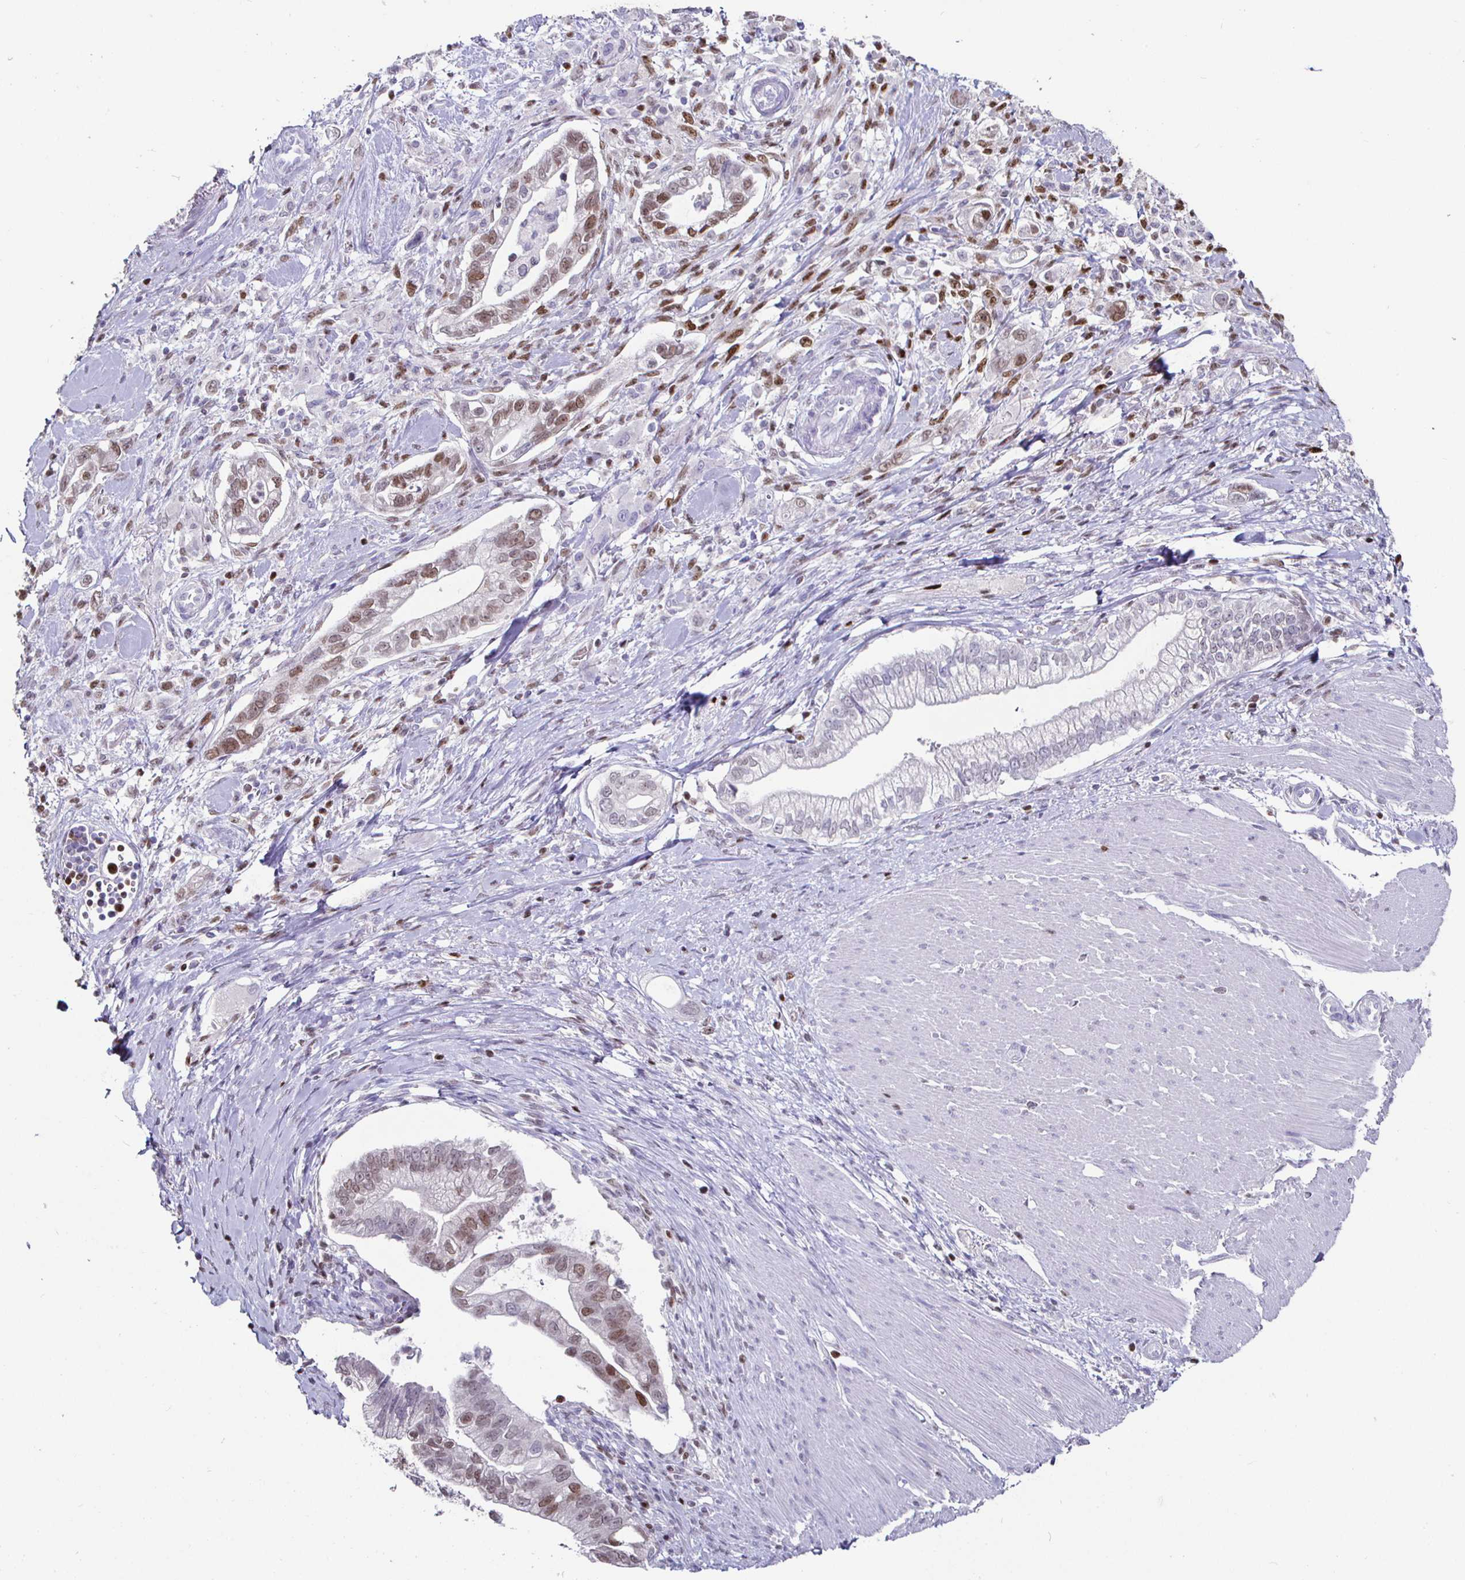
{"staining": {"intensity": "moderate", "quantity": "<25%", "location": "nuclear"}, "tissue": "pancreatic cancer", "cell_type": "Tumor cells", "image_type": "cancer", "snomed": [{"axis": "morphology", "description": "Adenocarcinoma, NOS"}, {"axis": "topography", "description": "Pancreas"}], "caption": "This histopathology image exhibits pancreatic adenocarcinoma stained with immunohistochemistry to label a protein in brown. The nuclear of tumor cells show moderate positivity for the protein. Nuclei are counter-stained blue.", "gene": "RUNX2", "patient": {"sex": "male", "age": 70}}